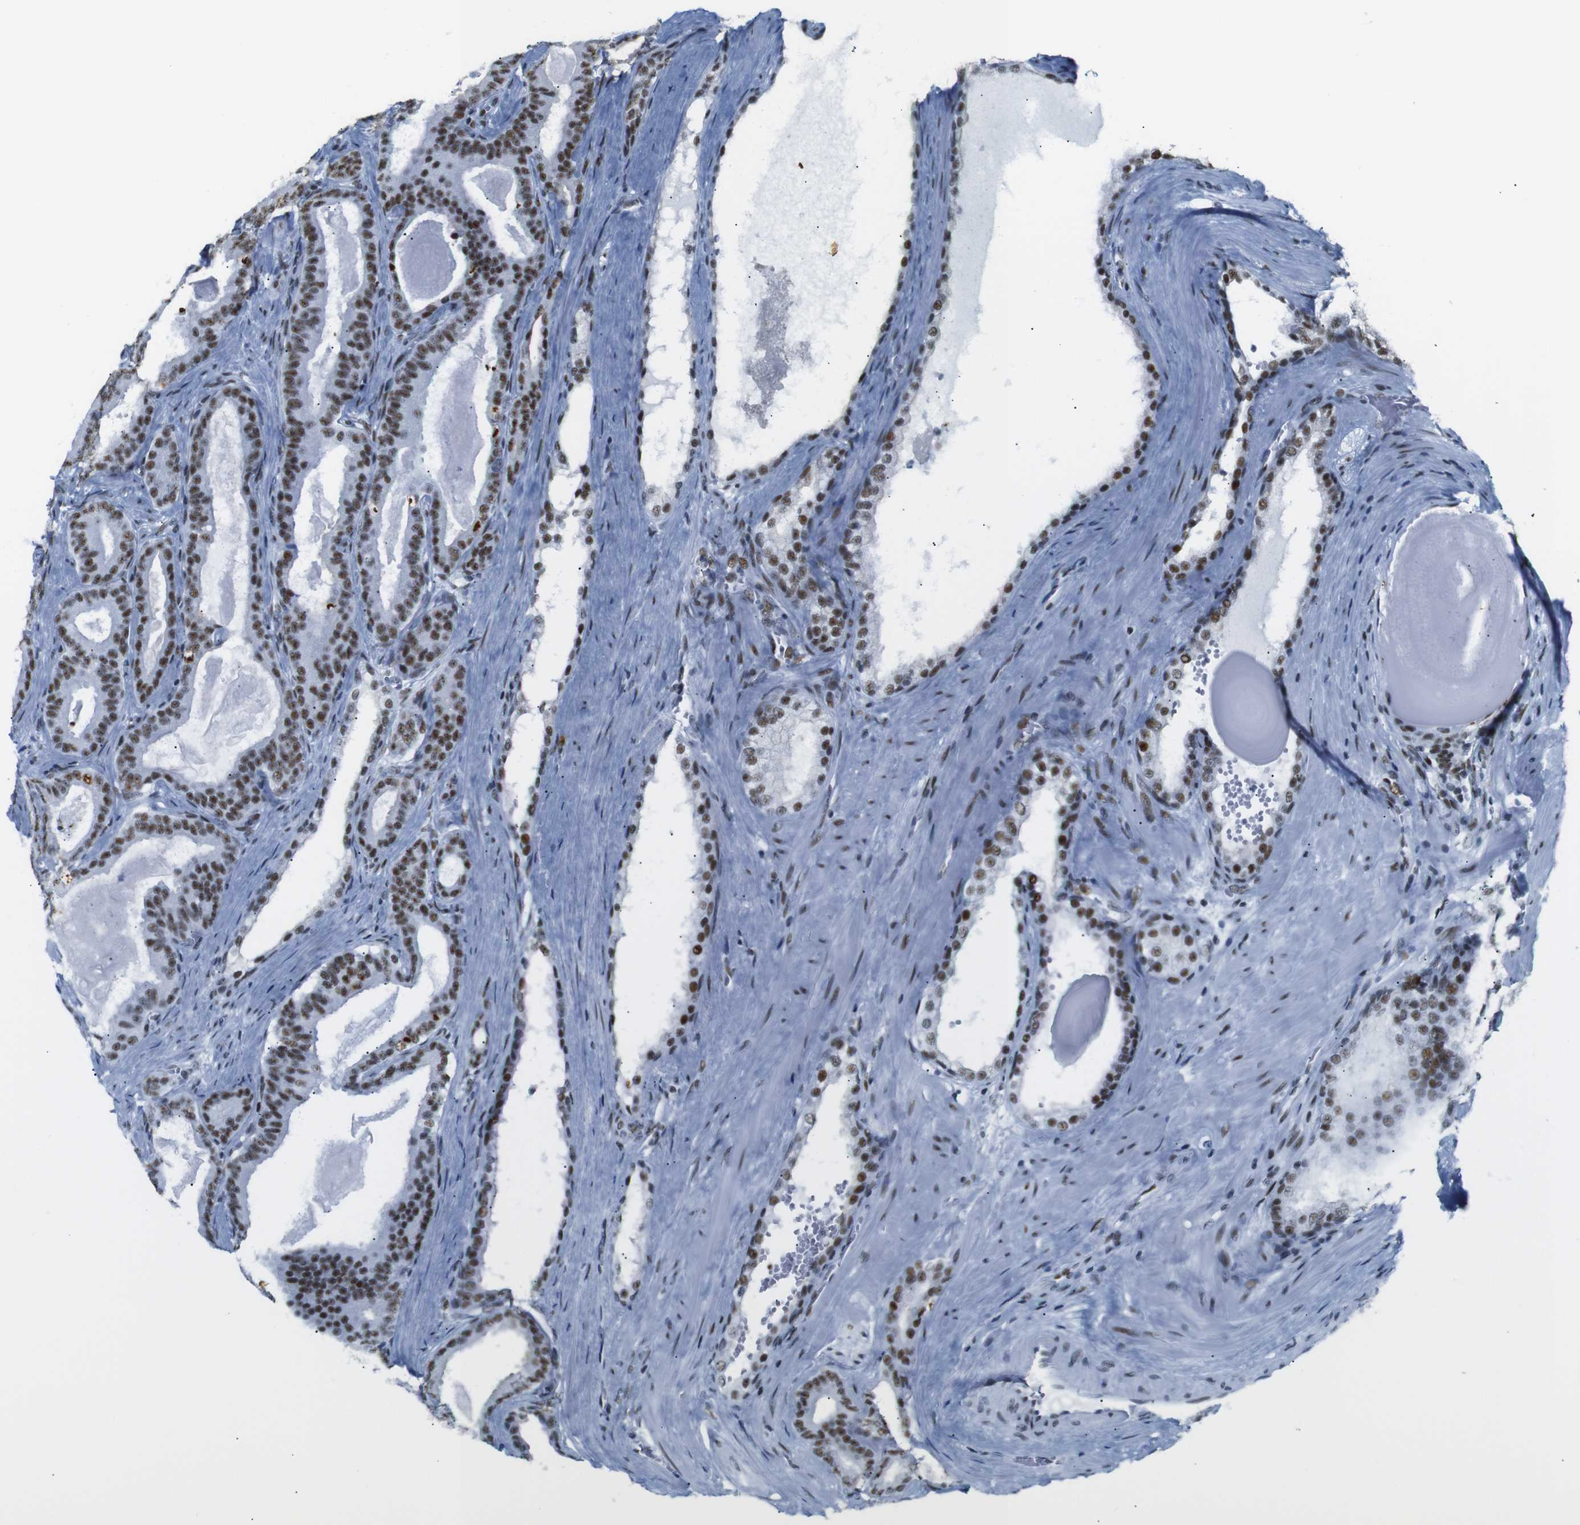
{"staining": {"intensity": "strong", "quantity": ">75%", "location": "nuclear"}, "tissue": "prostate cancer", "cell_type": "Tumor cells", "image_type": "cancer", "snomed": [{"axis": "morphology", "description": "Adenocarcinoma, High grade"}, {"axis": "topography", "description": "Prostate"}], "caption": "Immunohistochemical staining of human high-grade adenocarcinoma (prostate) shows strong nuclear protein staining in about >75% of tumor cells.", "gene": "TRA2B", "patient": {"sex": "male", "age": 60}}